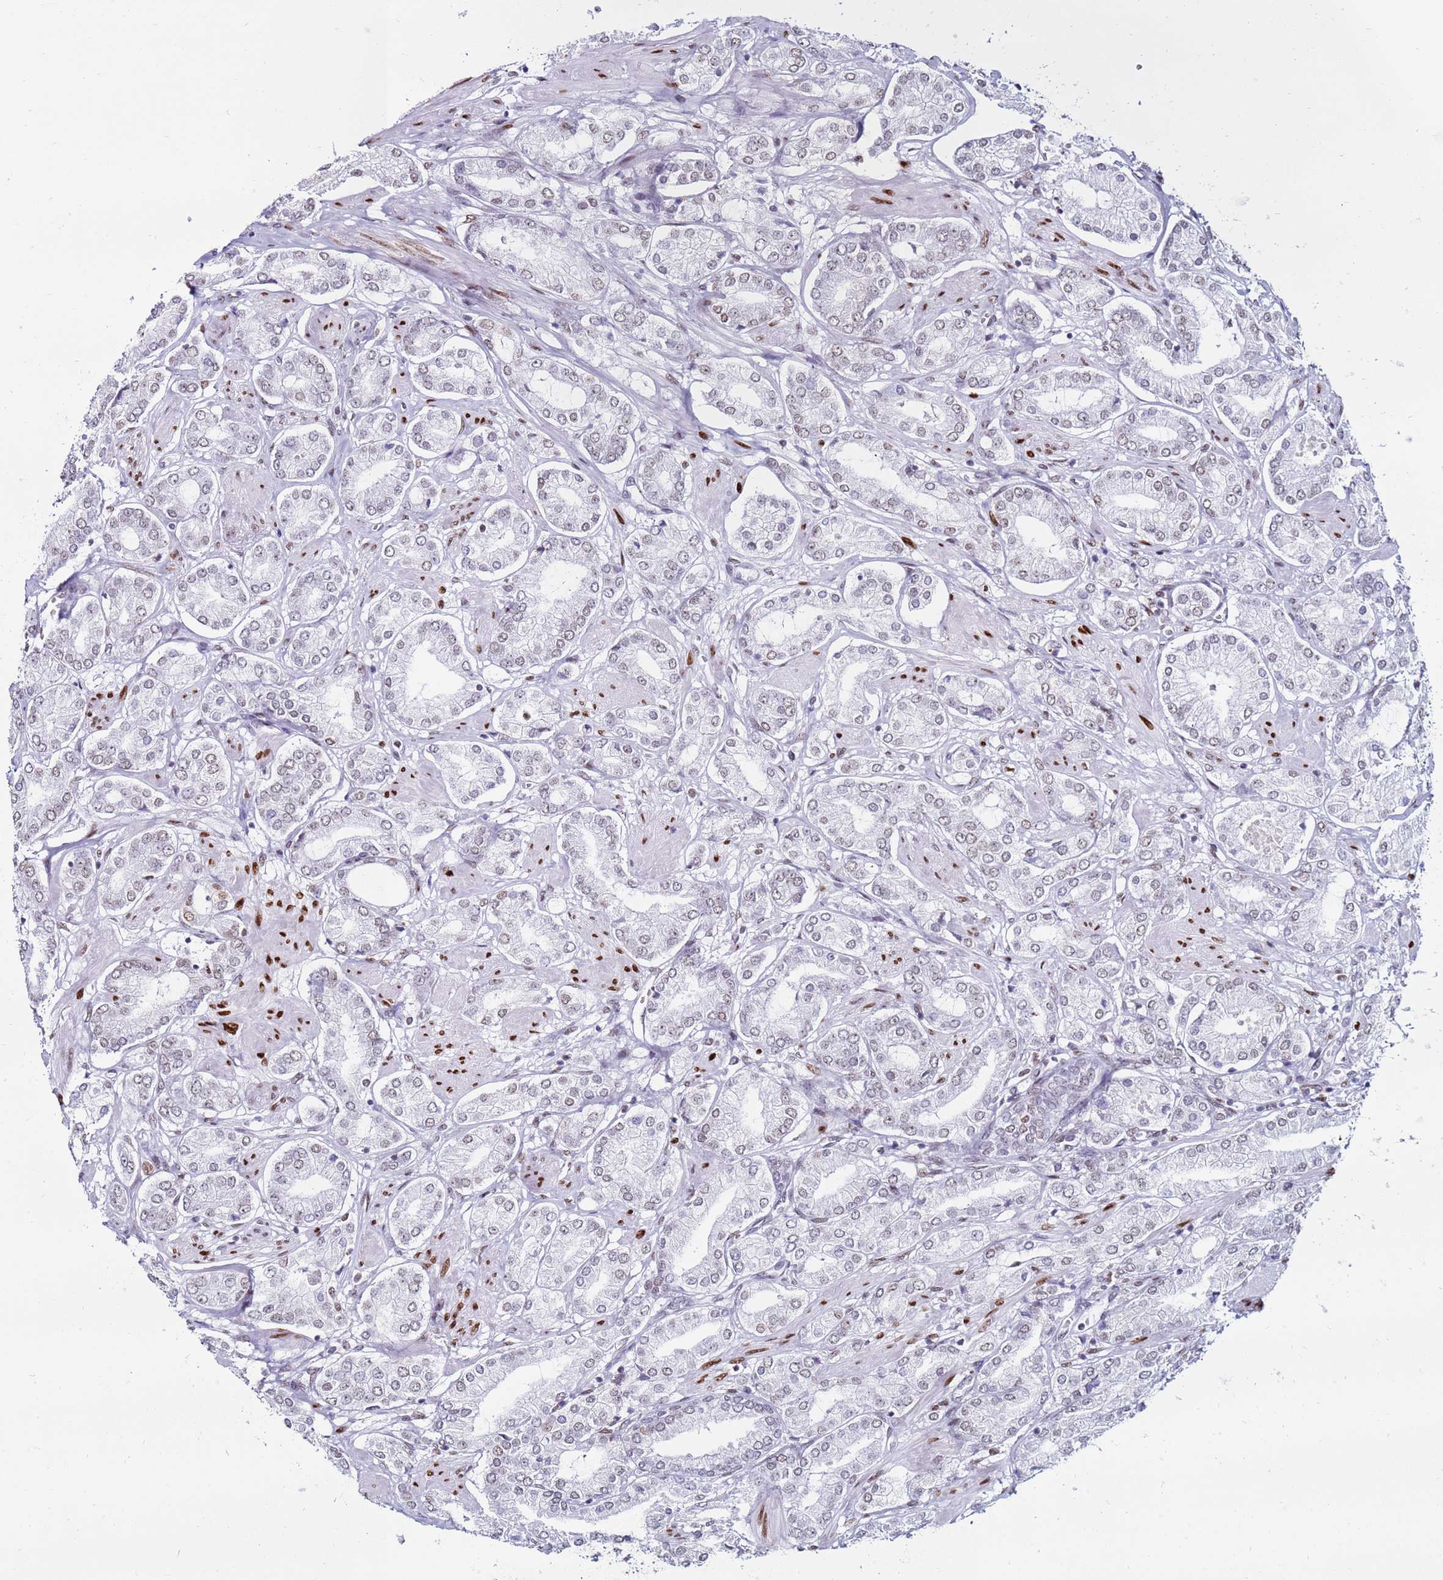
{"staining": {"intensity": "weak", "quantity": "<25%", "location": "nuclear"}, "tissue": "prostate cancer", "cell_type": "Tumor cells", "image_type": "cancer", "snomed": [{"axis": "morphology", "description": "Adenocarcinoma, High grade"}, {"axis": "topography", "description": "Prostate and seminal vesicle, NOS"}], "caption": "Immunohistochemistry photomicrograph of neoplastic tissue: prostate cancer (adenocarcinoma (high-grade)) stained with DAB demonstrates no significant protein positivity in tumor cells.", "gene": "KPNA4", "patient": {"sex": "male", "age": 64}}